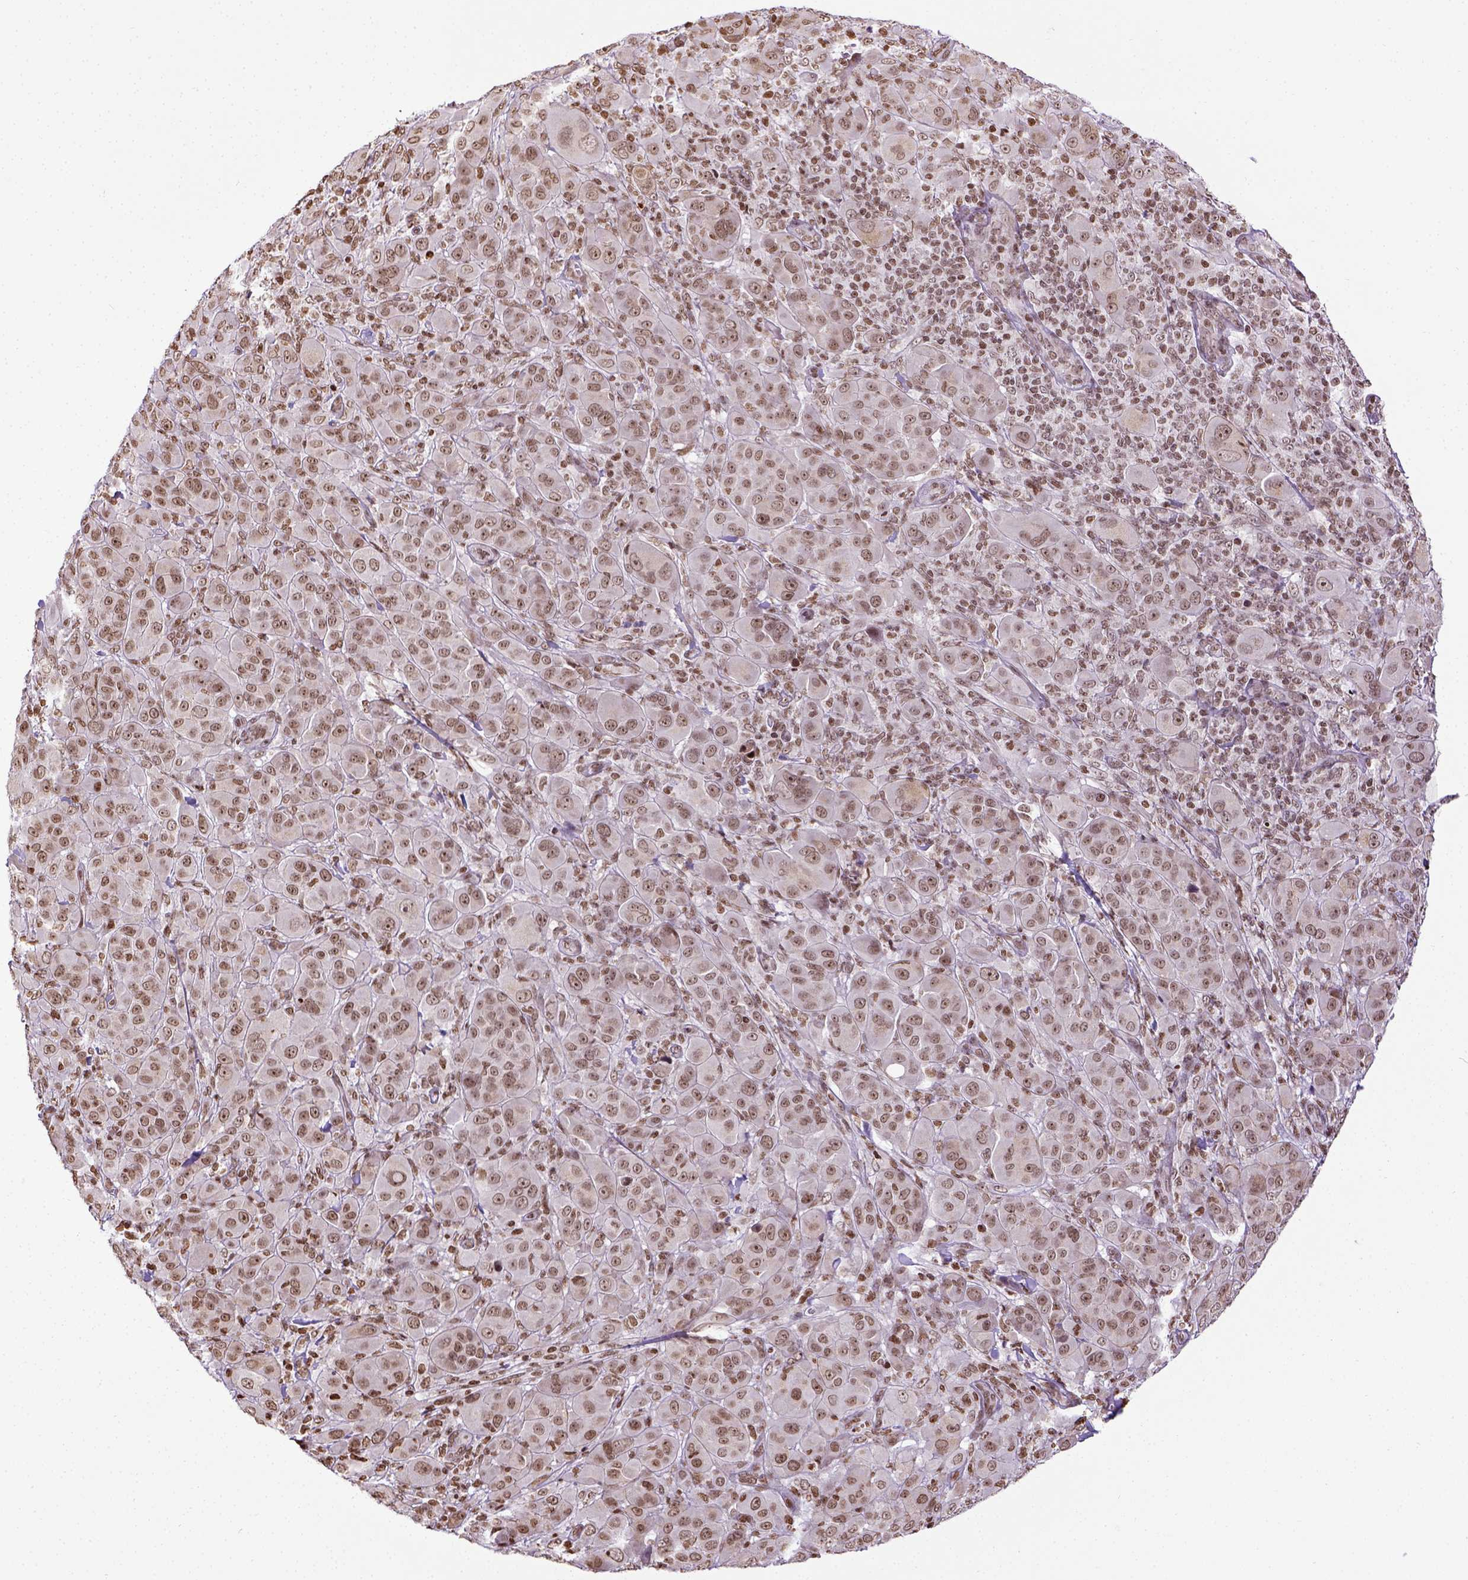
{"staining": {"intensity": "moderate", "quantity": ">75%", "location": "nuclear"}, "tissue": "melanoma", "cell_type": "Tumor cells", "image_type": "cancer", "snomed": [{"axis": "morphology", "description": "Malignant melanoma, NOS"}, {"axis": "topography", "description": "Skin"}], "caption": "About >75% of tumor cells in human melanoma show moderate nuclear protein staining as visualized by brown immunohistochemical staining.", "gene": "ZNF75D", "patient": {"sex": "female", "age": 87}}